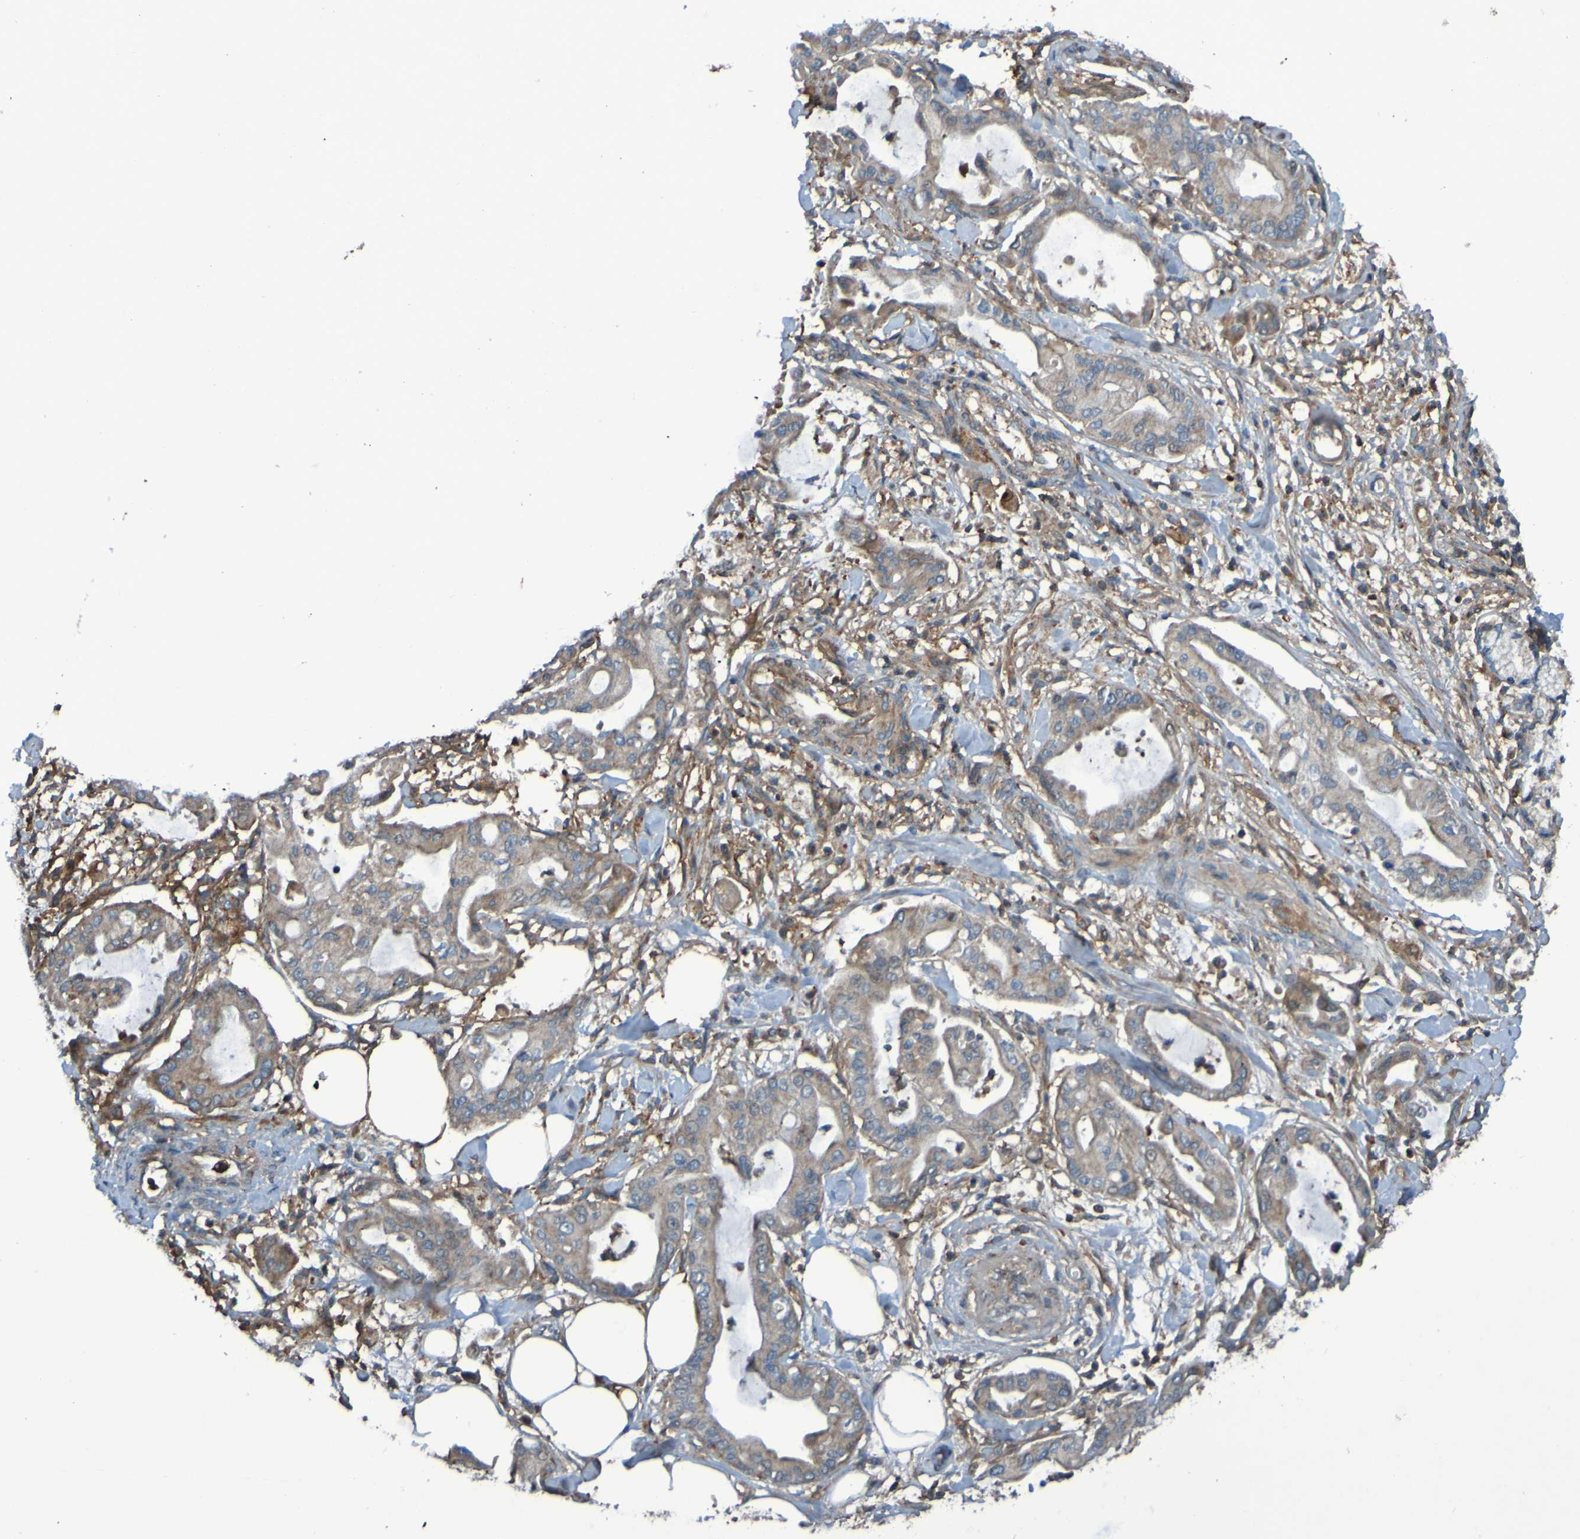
{"staining": {"intensity": "weak", "quantity": ">75%", "location": "cytoplasmic/membranous"}, "tissue": "pancreatic cancer", "cell_type": "Tumor cells", "image_type": "cancer", "snomed": [{"axis": "morphology", "description": "Adenocarcinoma, NOS"}, {"axis": "morphology", "description": "Adenocarcinoma, metastatic, NOS"}, {"axis": "topography", "description": "Lymph node"}, {"axis": "topography", "description": "Pancreas"}, {"axis": "topography", "description": "Duodenum"}], "caption": "This micrograph shows immunohistochemistry staining of human adenocarcinoma (pancreatic), with low weak cytoplasmic/membranous staining in approximately >75% of tumor cells.", "gene": "PDGFB", "patient": {"sex": "female", "age": 64}}